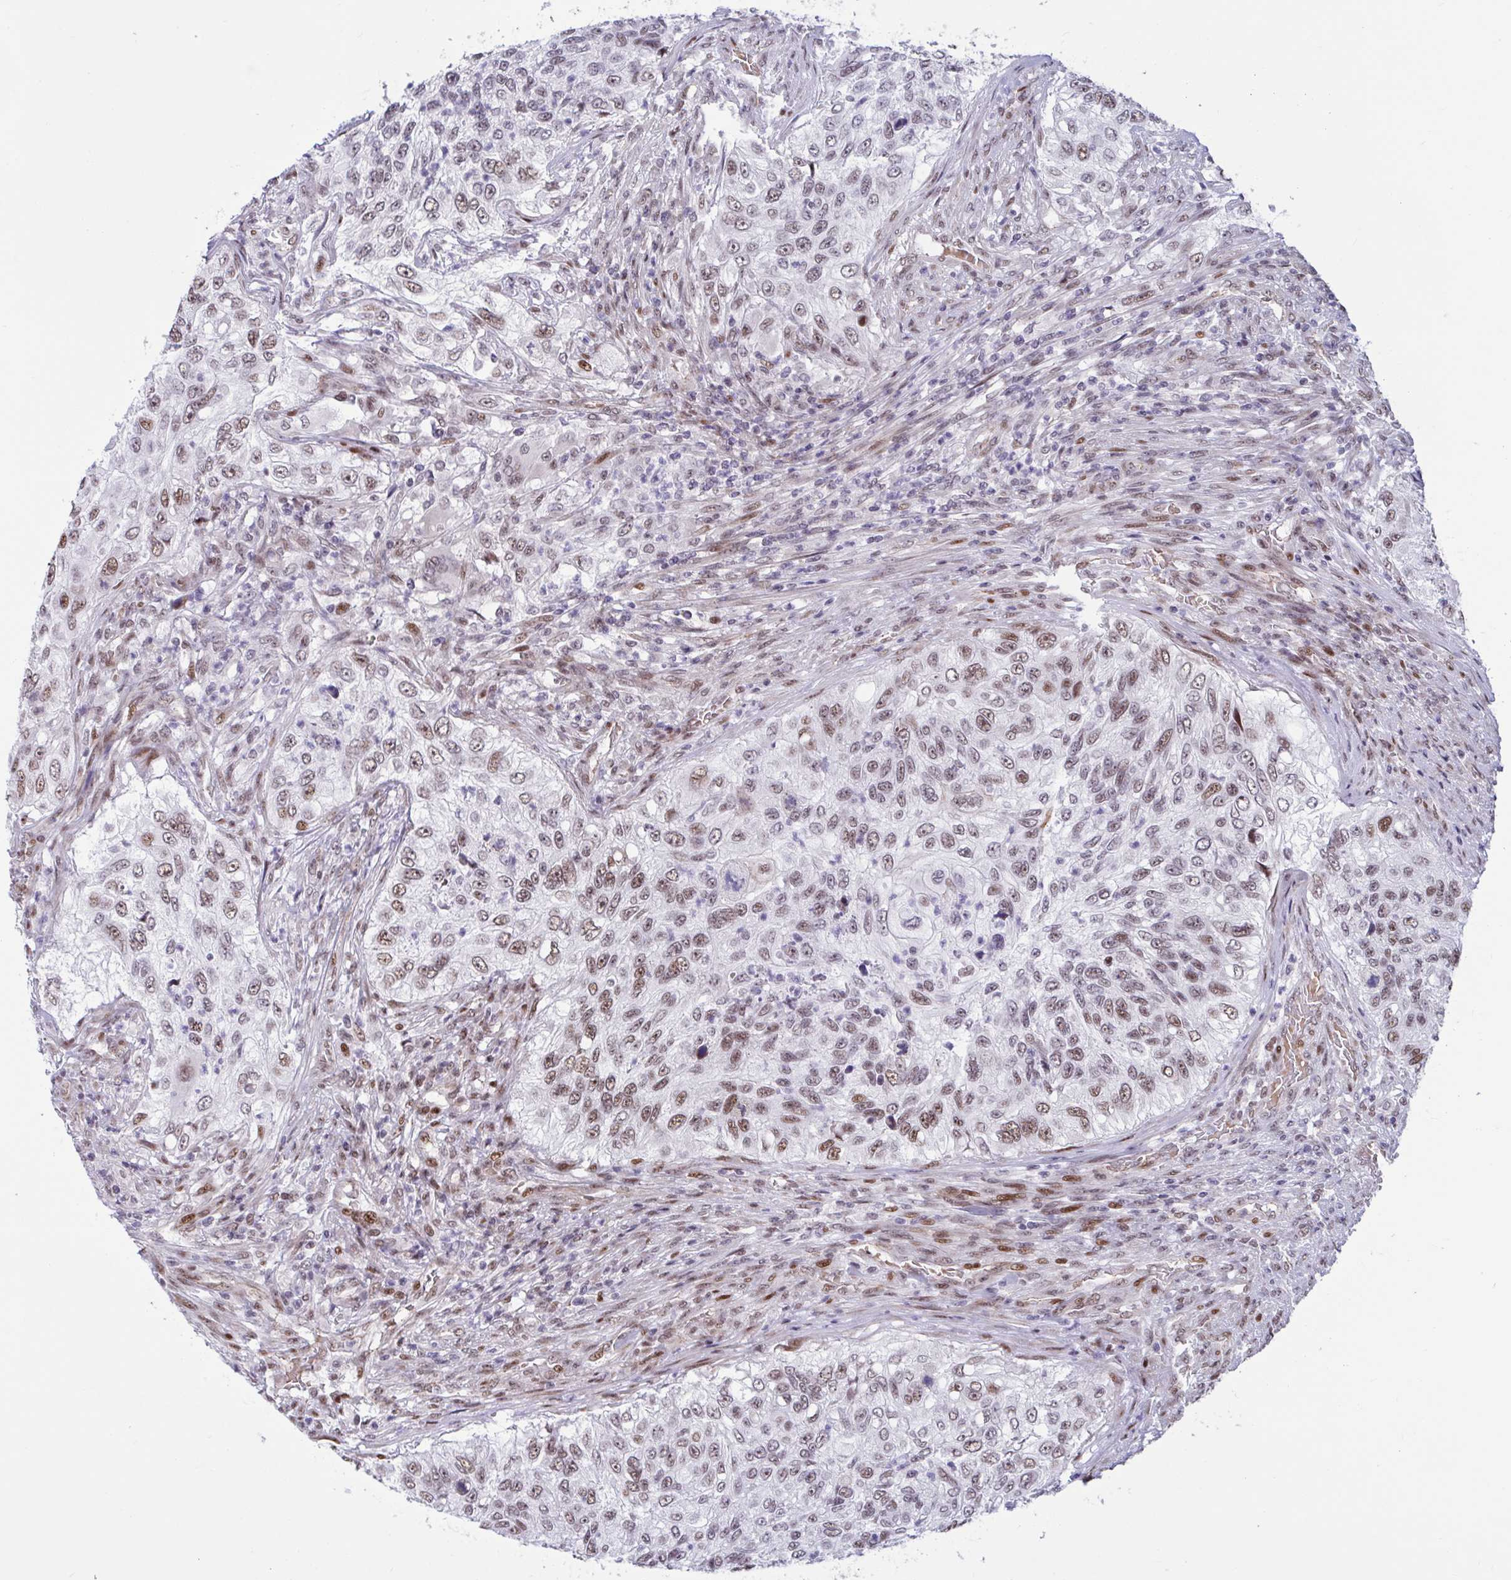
{"staining": {"intensity": "moderate", "quantity": "25%-75%", "location": "nuclear"}, "tissue": "urothelial cancer", "cell_type": "Tumor cells", "image_type": "cancer", "snomed": [{"axis": "morphology", "description": "Urothelial carcinoma, High grade"}, {"axis": "topography", "description": "Urinary bladder"}], "caption": "IHC of urothelial cancer displays medium levels of moderate nuclear expression in about 25%-75% of tumor cells.", "gene": "RBL1", "patient": {"sex": "female", "age": 60}}